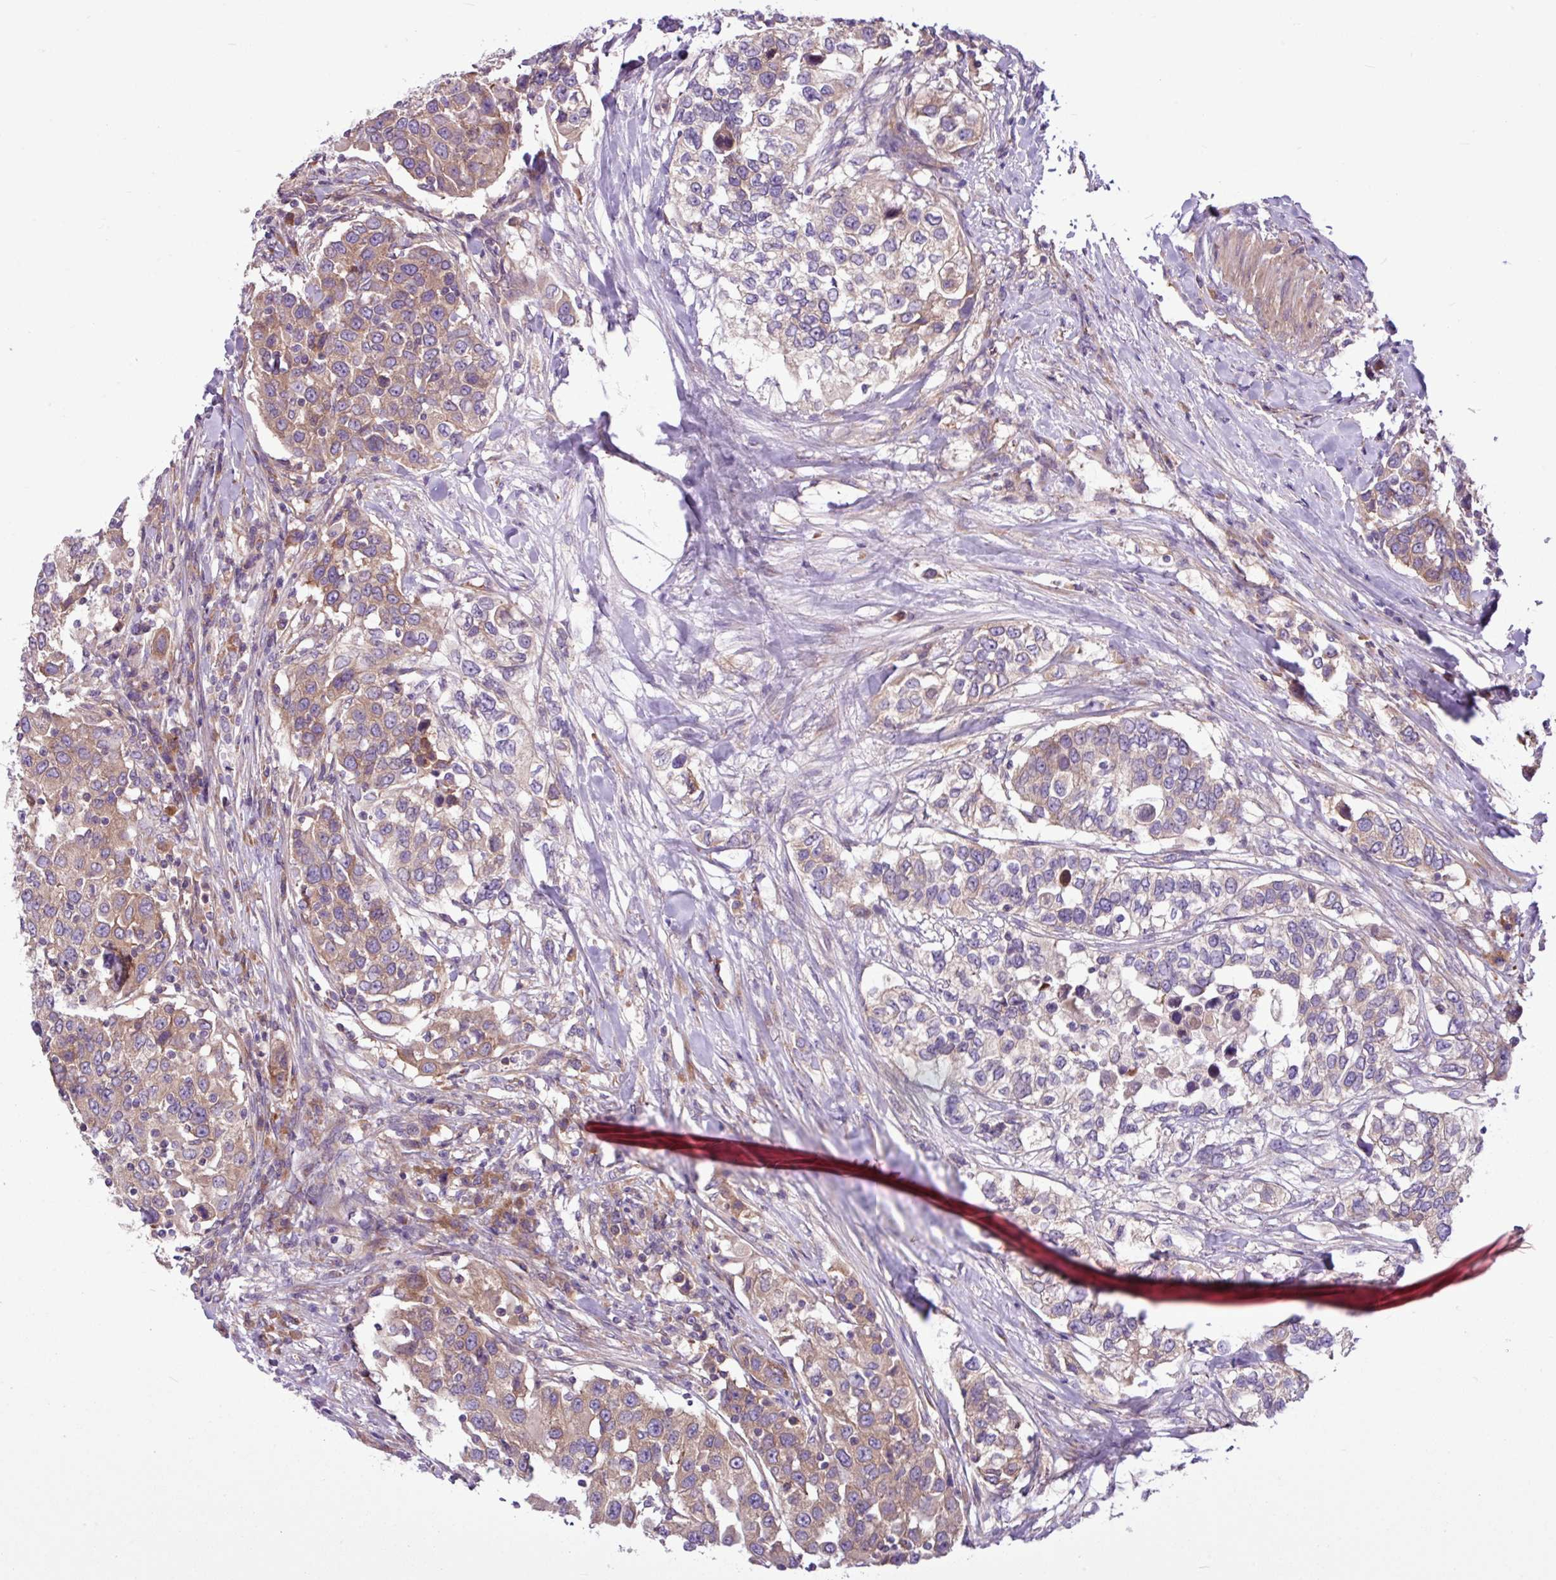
{"staining": {"intensity": "moderate", "quantity": "25%-75%", "location": "cytoplasmic/membranous"}, "tissue": "urothelial cancer", "cell_type": "Tumor cells", "image_type": "cancer", "snomed": [{"axis": "morphology", "description": "Urothelial carcinoma, High grade"}, {"axis": "topography", "description": "Urinary bladder"}], "caption": "Urothelial cancer stained with a protein marker reveals moderate staining in tumor cells.", "gene": "MROH2A", "patient": {"sex": "female", "age": 80}}